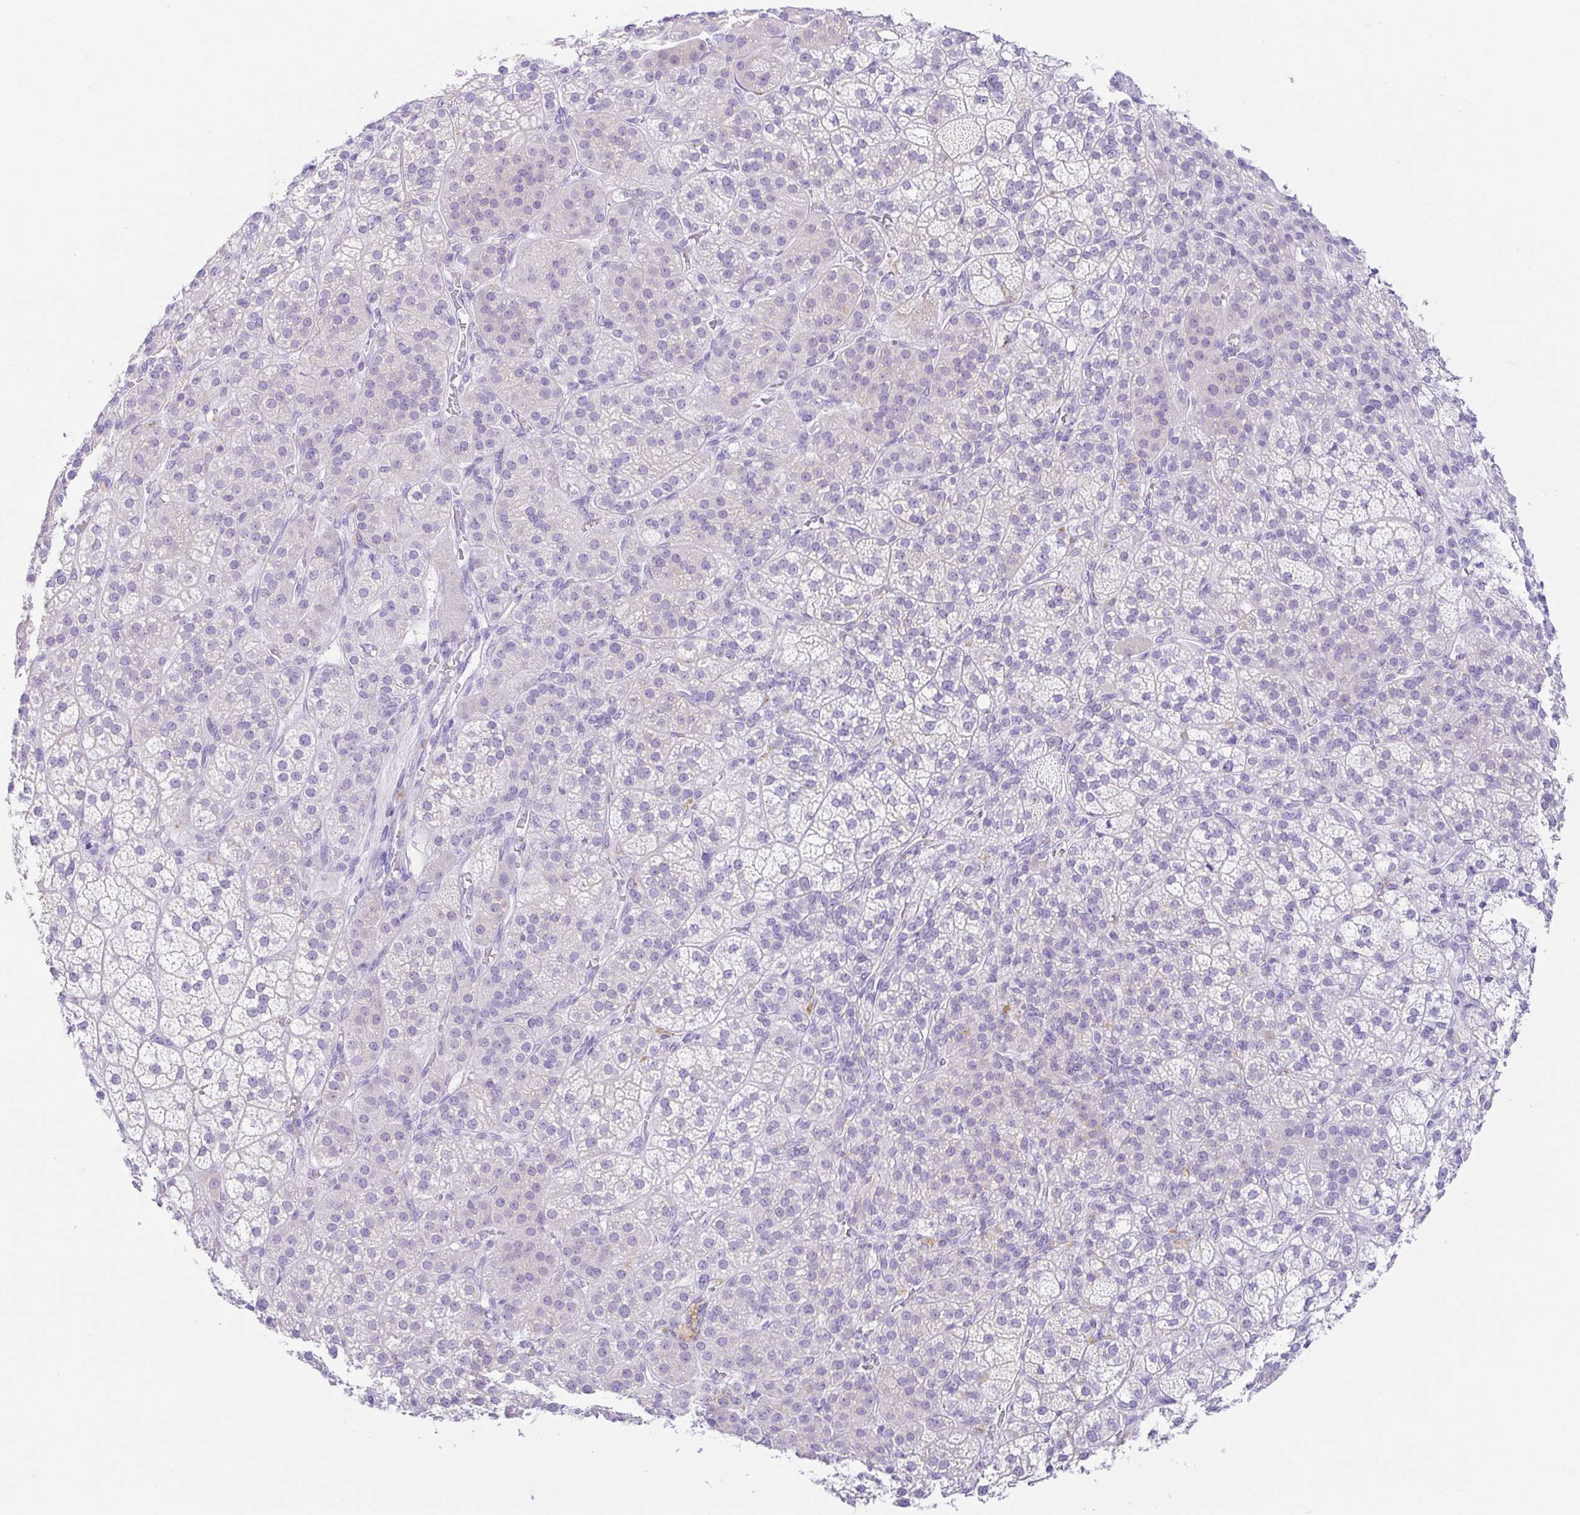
{"staining": {"intensity": "moderate", "quantity": "25%-75%", "location": "cytoplasmic/membranous"}, "tissue": "adrenal gland", "cell_type": "Glandular cells", "image_type": "normal", "snomed": [{"axis": "morphology", "description": "Normal tissue, NOS"}, {"axis": "topography", "description": "Adrenal gland"}], "caption": "This is an image of immunohistochemistry staining of normal adrenal gland, which shows moderate staining in the cytoplasmic/membranous of glandular cells.", "gene": "PAX8", "patient": {"sex": "female", "age": 60}}